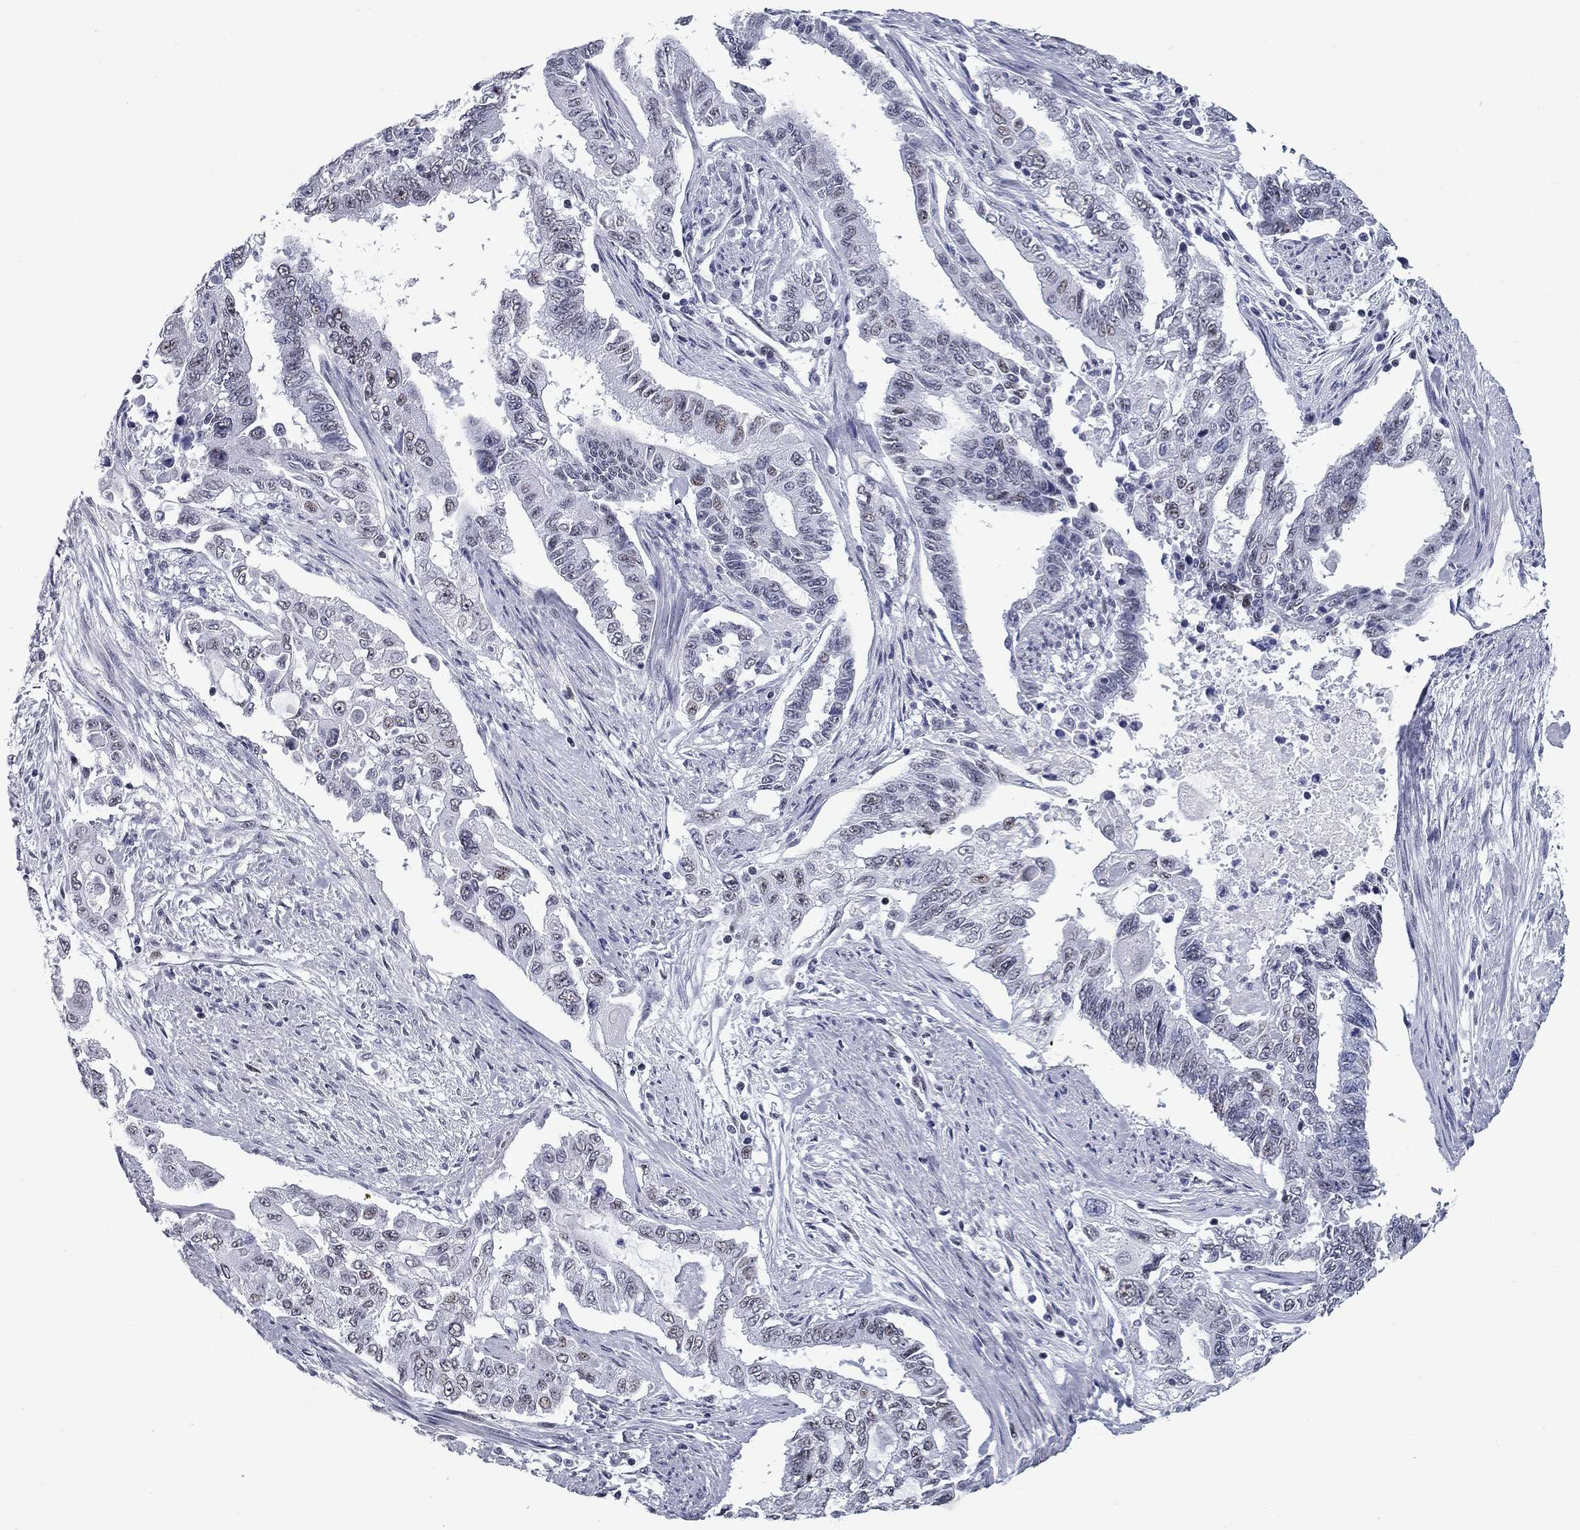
{"staining": {"intensity": "negative", "quantity": "none", "location": "none"}, "tissue": "endometrial cancer", "cell_type": "Tumor cells", "image_type": "cancer", "snomed": [{"axis": "morphology", "description": "Adenocarcinoma, NOS"}, {"axis": "topography", "description": "Uterus"}], "caption": "Endometrial cancer was stained to show a protein in brown. There is no significant staining in tumor cells.", "gene": "ASF1B", "patient": {"sex": "female", "age": 59}}